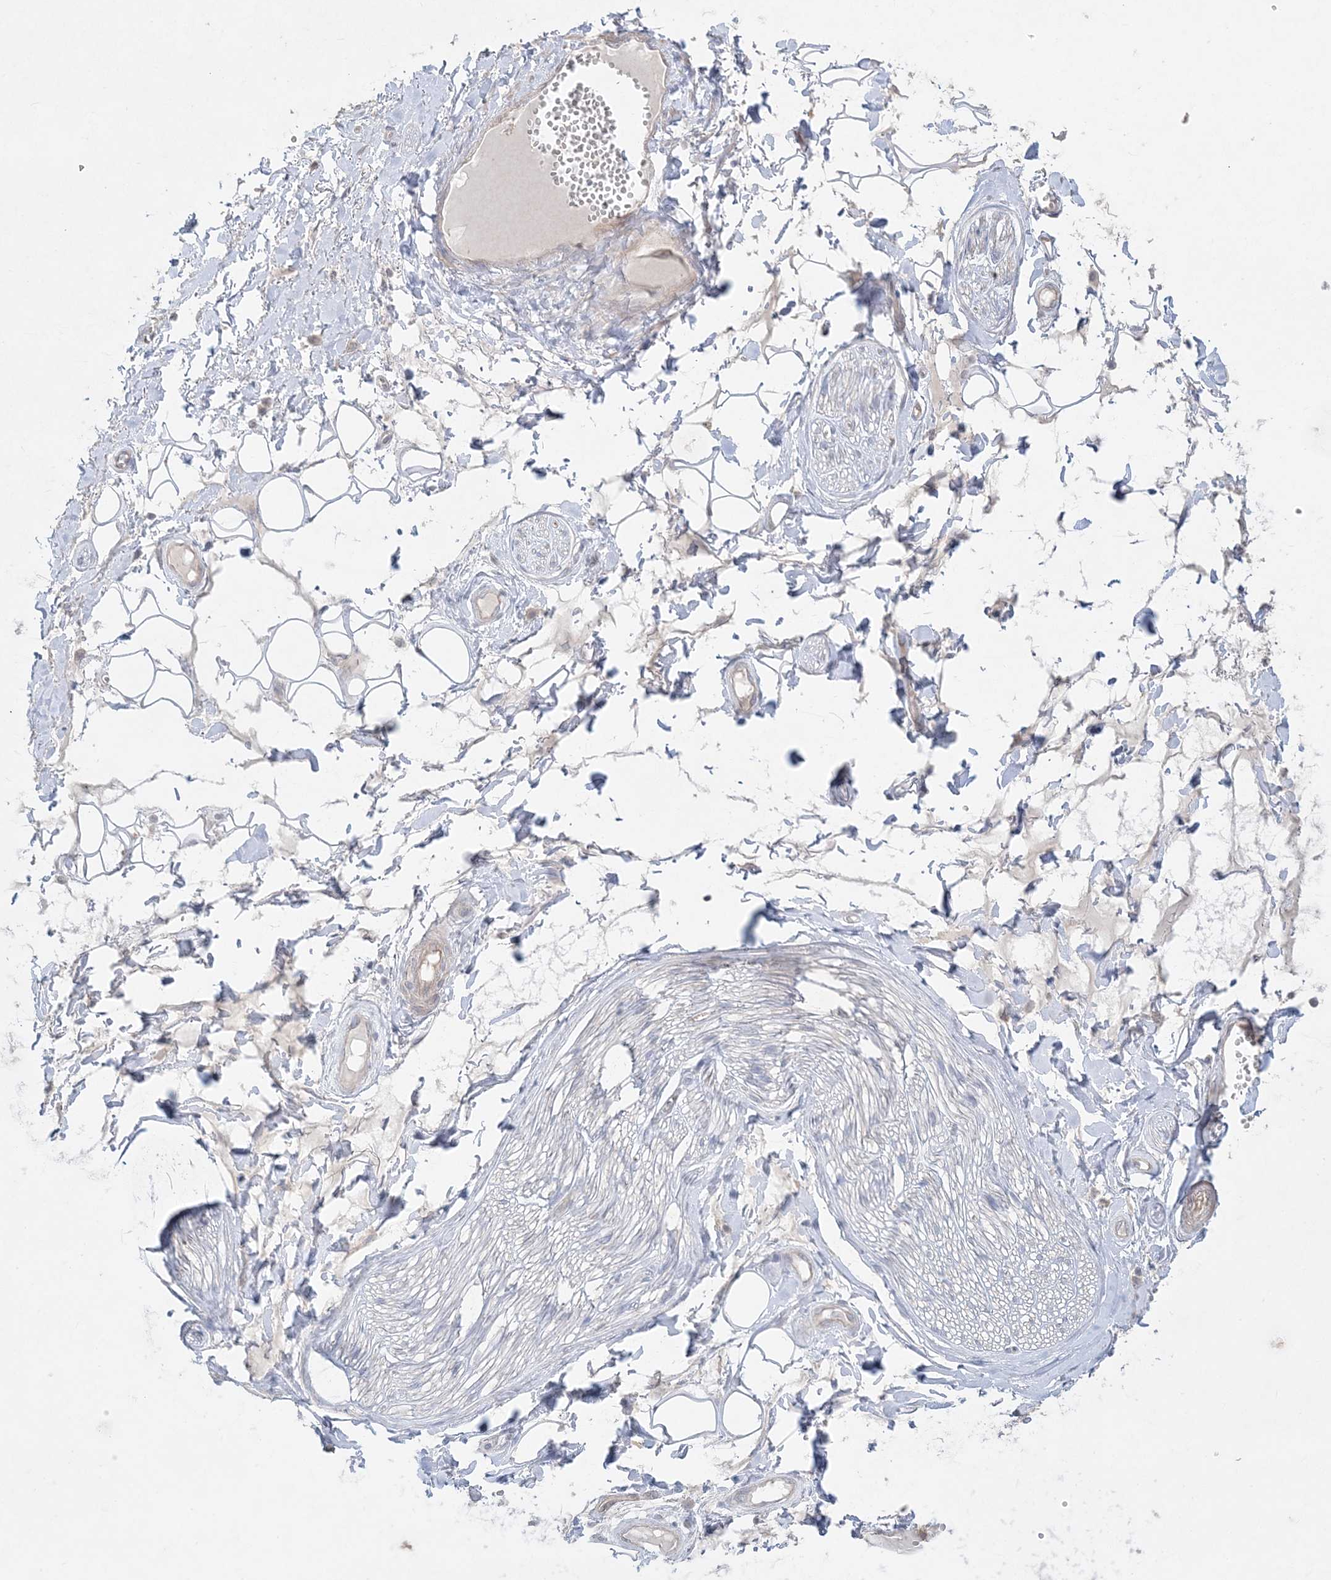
{"staining": {"intensity": "weak", "quantity": "25%-75%", "location": "cytoplasmic/membranous"}, "tissue": "adipose tissue", "cell_type": "Adipocytes", "image_type": "normal", "snomed": [{"axis": "morphology", "description": "Normal tissue, NOS"}, {"axis": "morphology", "description": "Inflammation, NOS"}, {"axis": "topography", "description": "Salivary gland"}, {"axis": "topography", "description": "Peripheral nerve tissue"}], "caption": "Protein expression analysis of benign human adipose tissue reveals weak cytoplasmic/membranous staining in approximately 25%-75% of adipocytes.", "gene": "SH3BP4", "patient": {"sex": "female", "age": 75}}